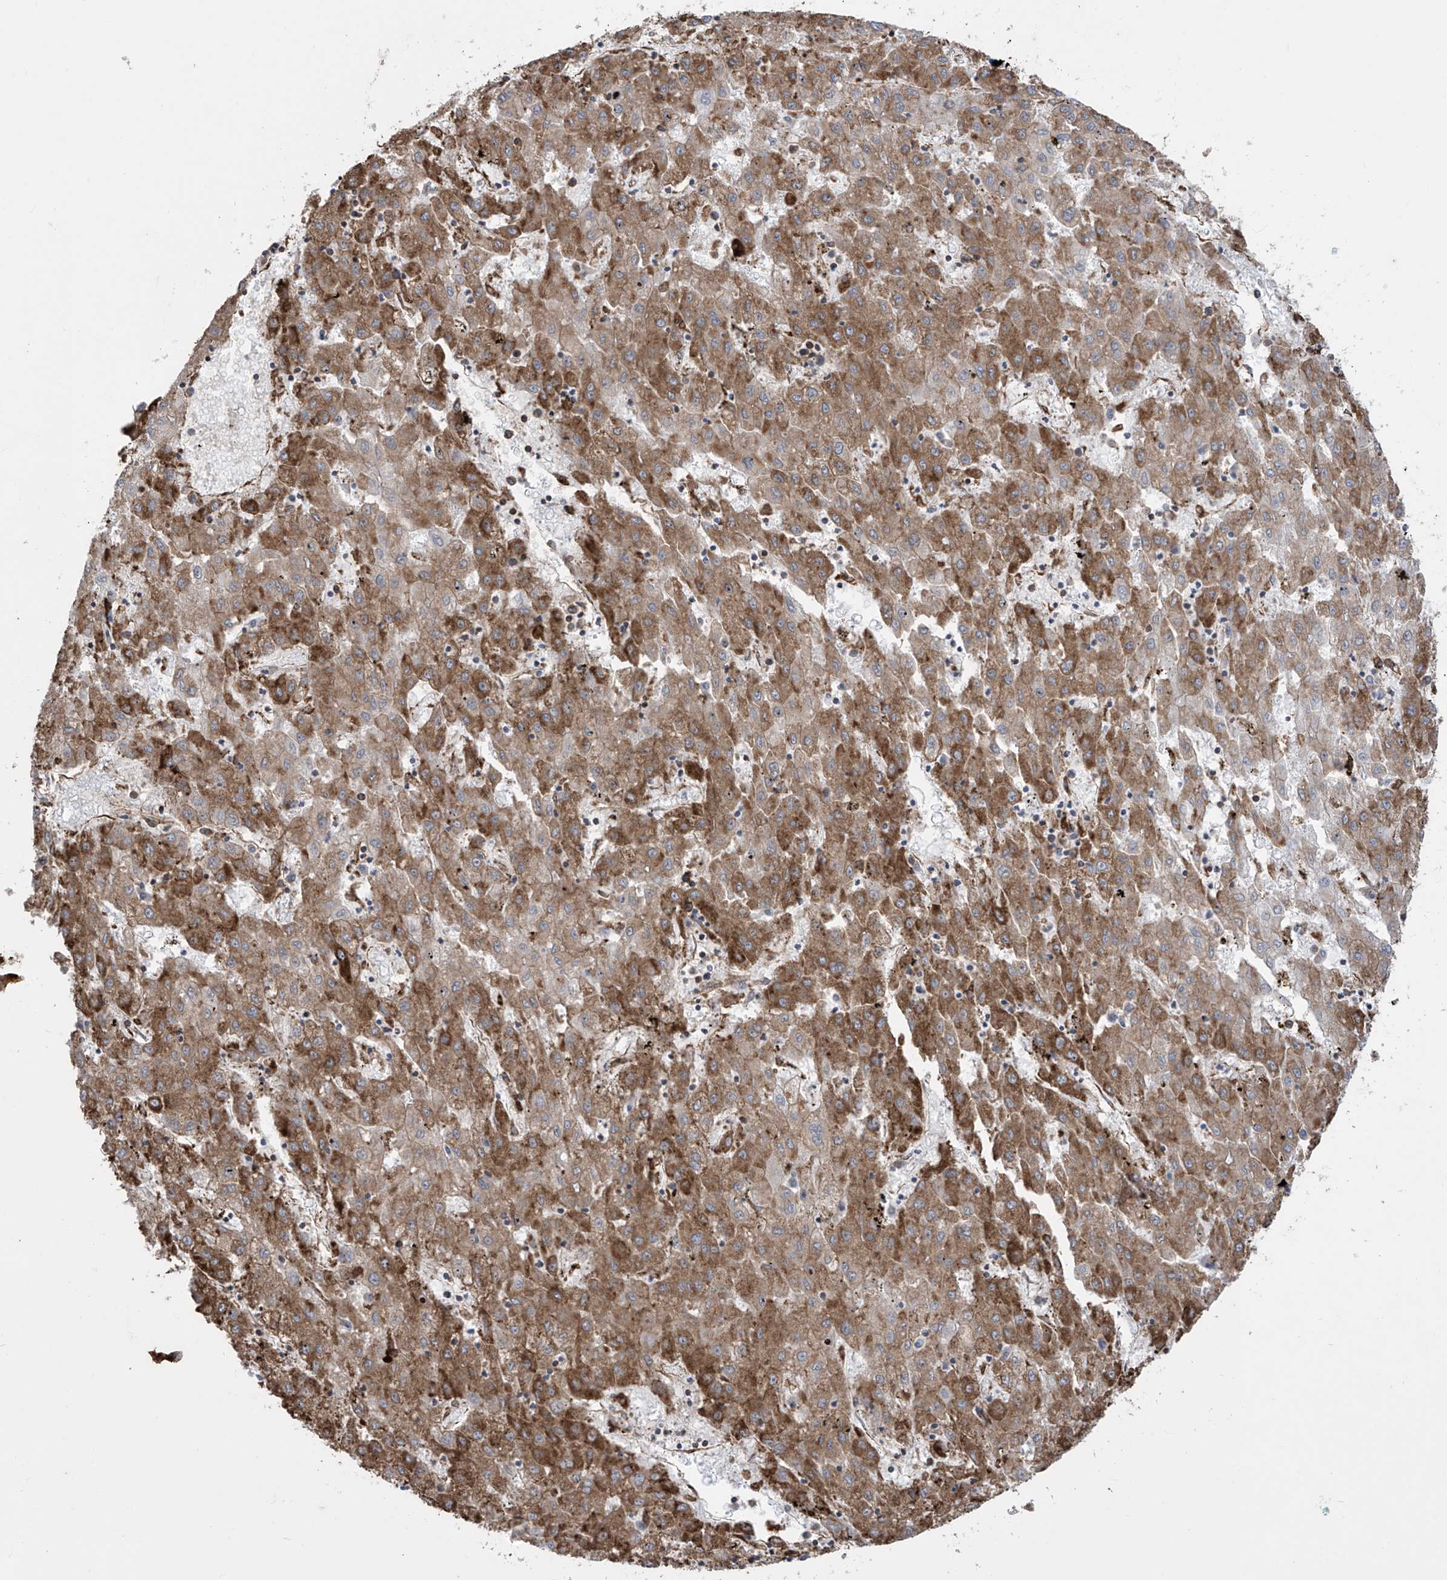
{"staining": {"intensity": "moderate", "quantity": ">75%", "location": "cytoplasmic/membranous"}, "tissue": "liver cancer", "cell_type": "Tumor cells", "image_type": "cancer", "snomed": [{"axis": "morphology", "description": "Carcinoma, Hepatocellular, NOS"}, {"axis": "topography", "description": "Liver"}], "caption": "Immunohistochemical staining of liver cancer exhibits medium levels of moderate cytoplasmic/membranous protein positivity in about >75% of tumor cells.", "gene": "MX1", "patient": {"sex": "male", "age": 72}}